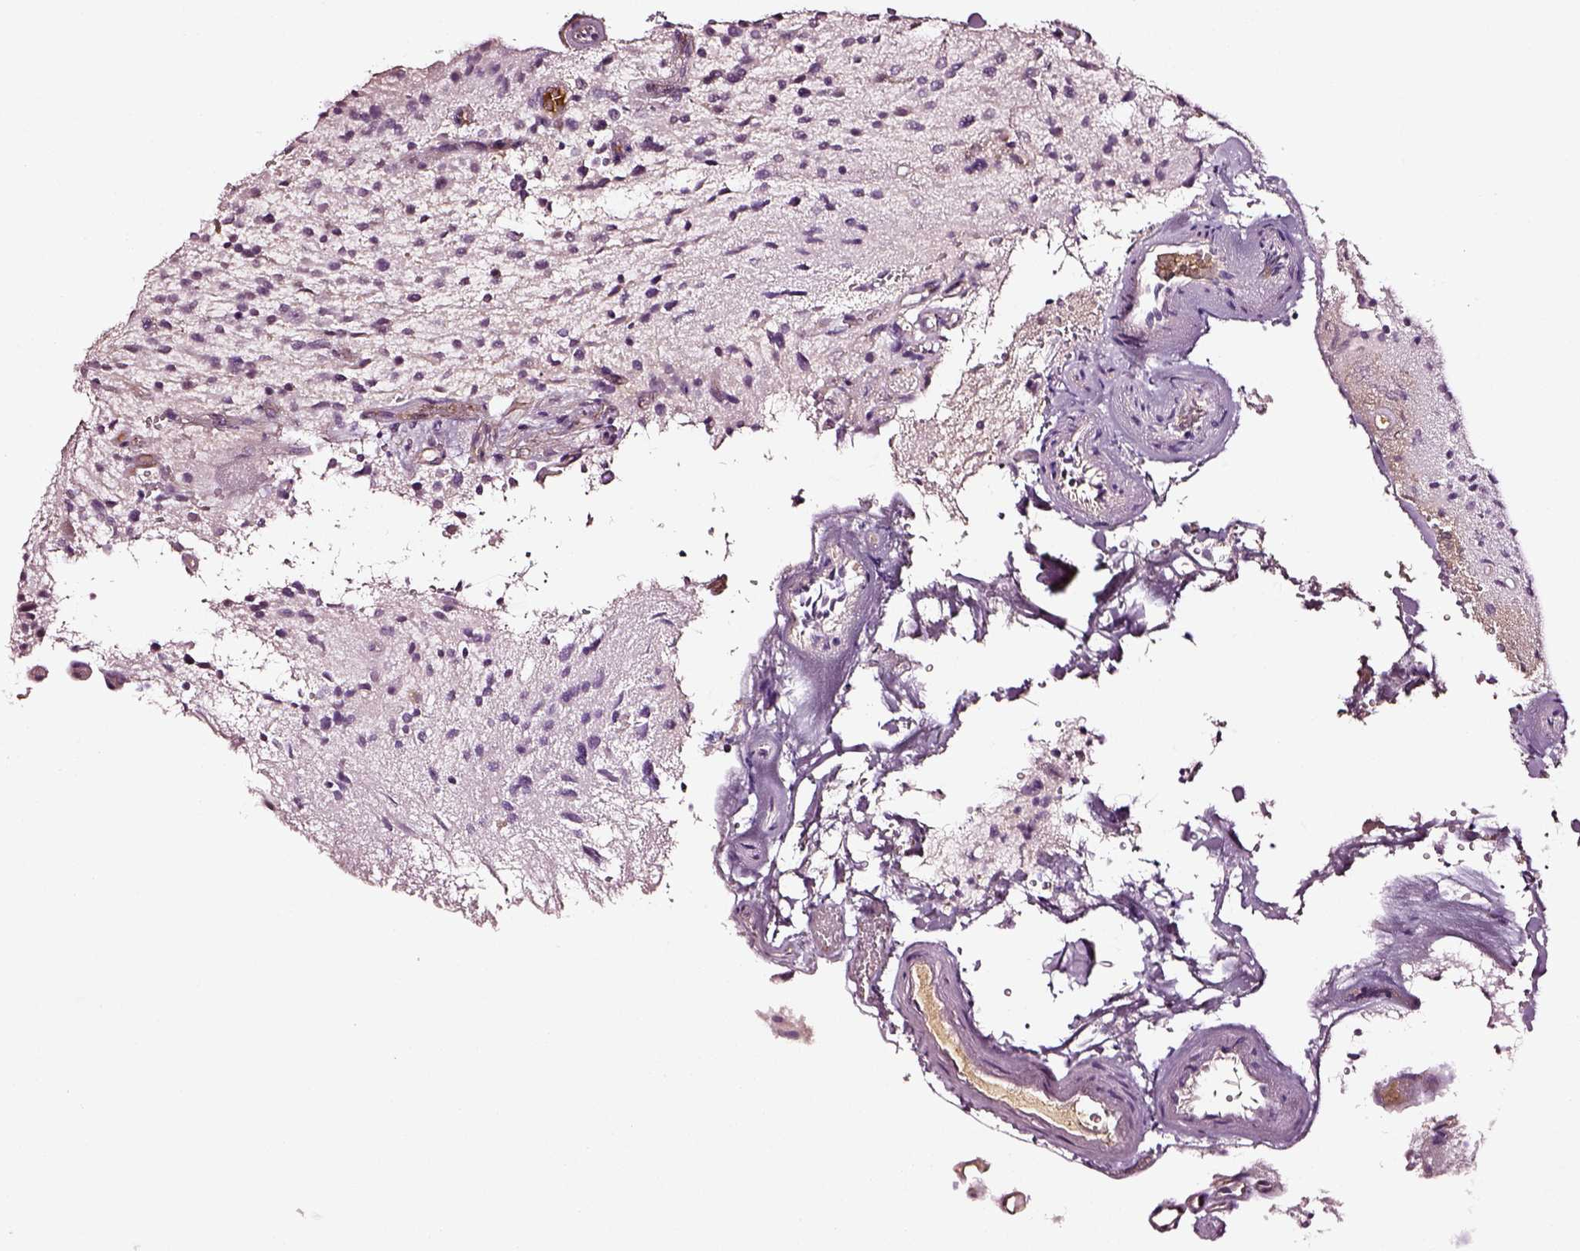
{"staining": {"intensity": "negative", "quantity": "none", "location": "none"}, "tissue": "glioma", "cell_type": "Tumor cells", "image_type": "cancer", "snomed": [{"axis": "morphology", "description": "Glioma, malignant, Low grade"}, {"axis": "topography", "description": "Brain"}], "caption": "Image shows no significant protein expression in tumor cells of low-grade glioma (malignant).", "gene": "TF", "patient": {"sex": "male", "age": 43}}